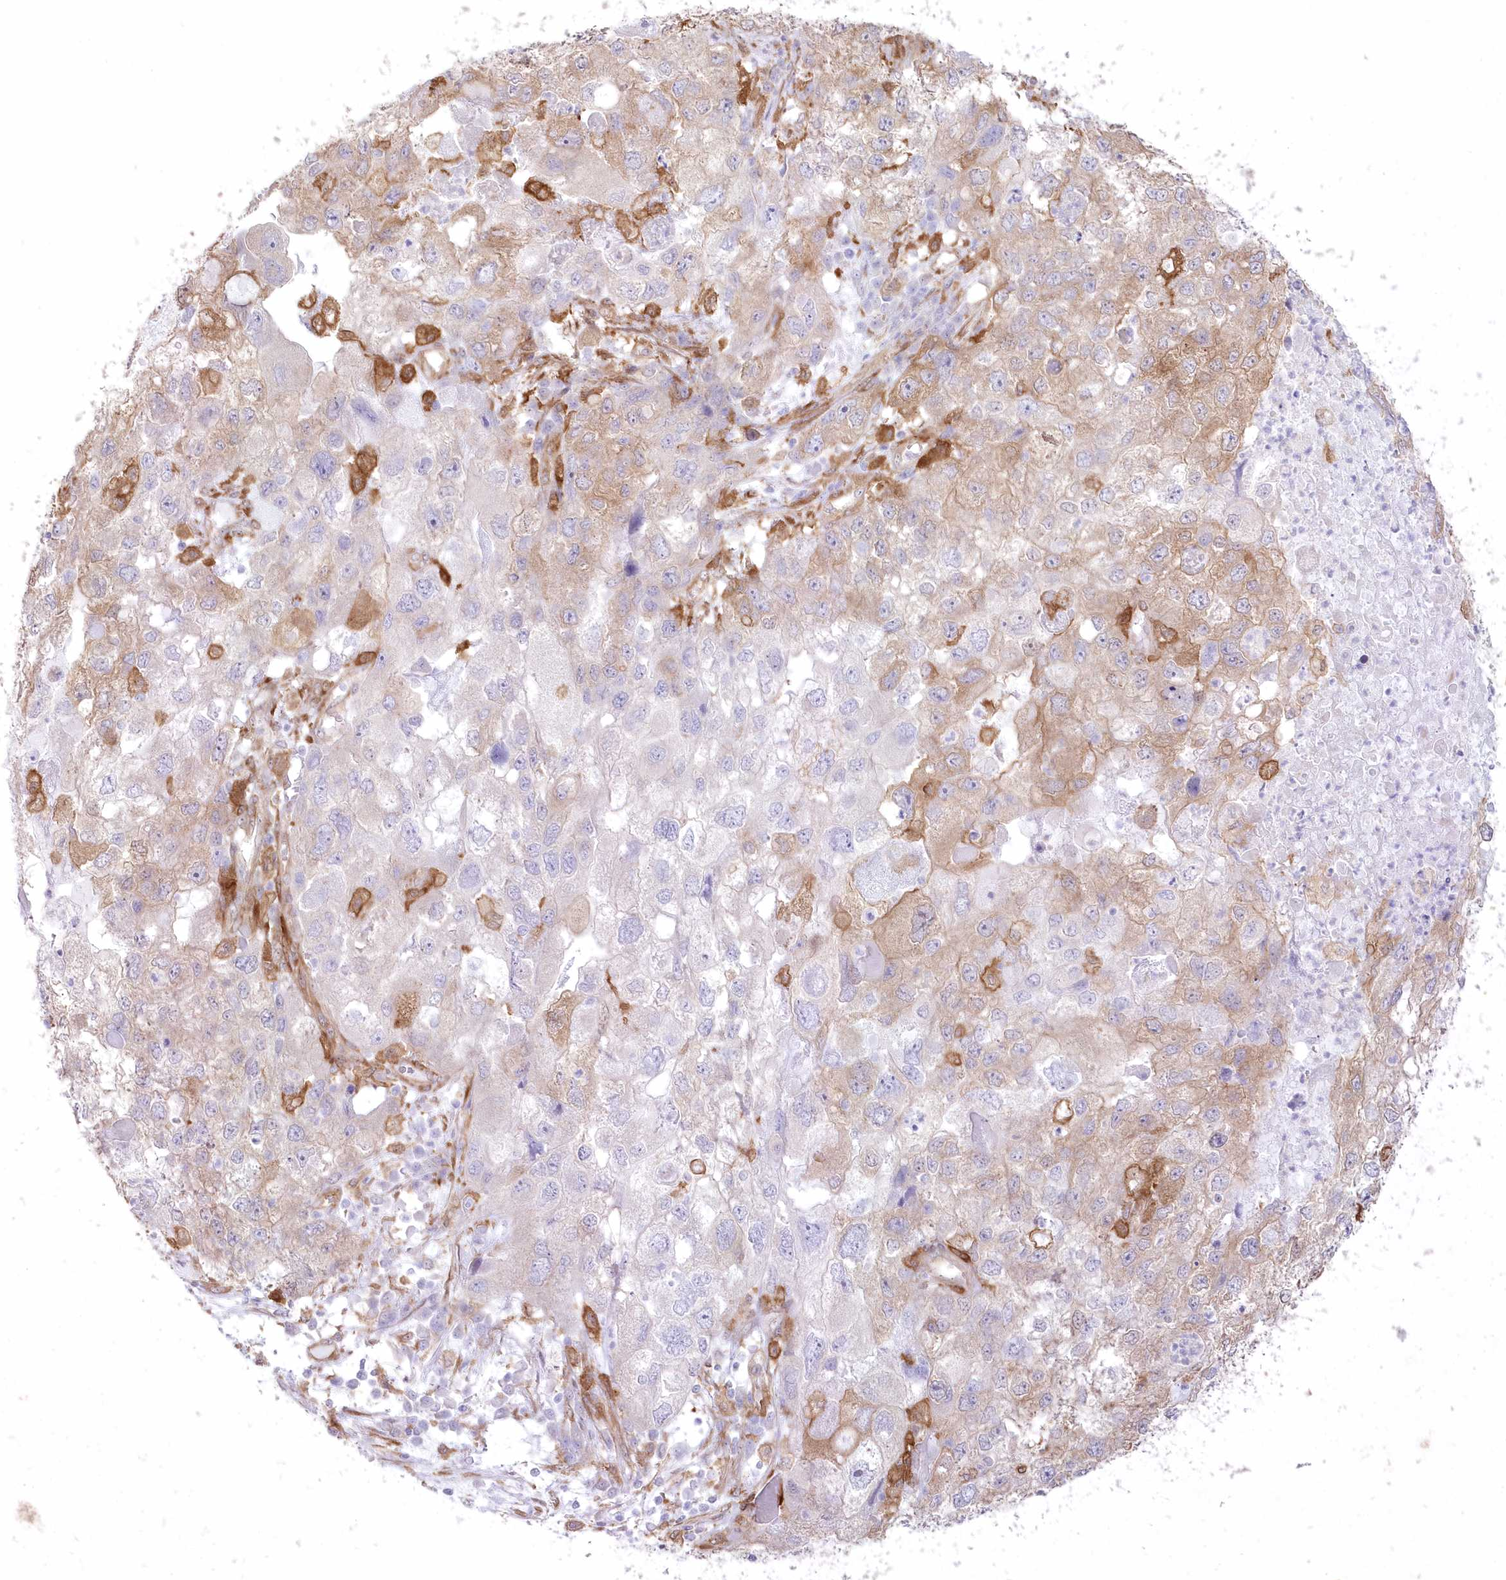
{"staining": {"intensity": "moderate", "quantity": "<25%", "location": "cytoplasmic/membranous"}, "tissue": "endometrial cancer", "cell_type": "Tumor cells", "image_type": "cancer", "snomed": [{"axis": "morphology", "description": "Adenocarcinoma, NOS"}, {"axis": "topography", "description": "Endometrium"}], "caption": "IHC histopathology image of neoplastic tissue: adenocarcinoma (endometrial) stained using IHC demonstrates low levels of moderate protein expression localized specifically in the cytoplasmic/membranous of tumor cells, appearing as a cytoplasmic/membranous brown color.", "gene": "SH3PXD2B", "patient": {"sex": "female", "age": 49}}